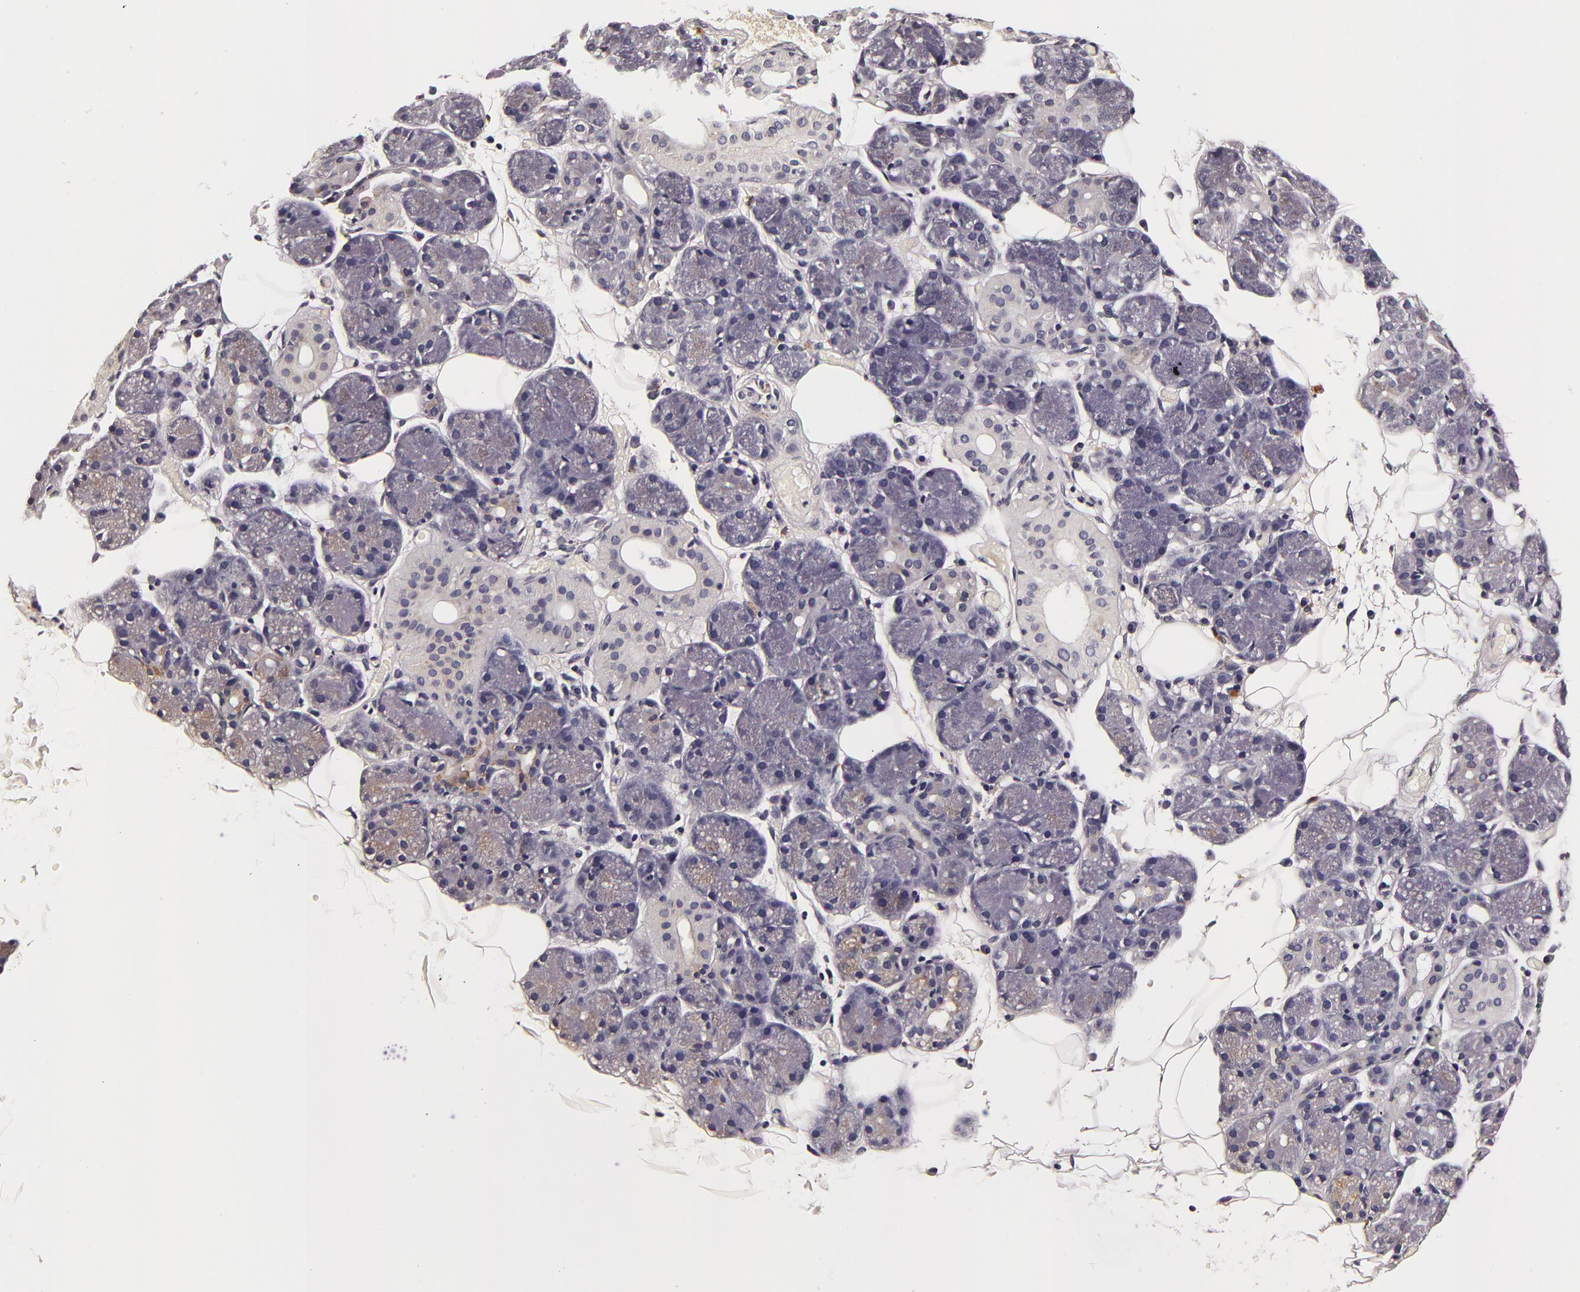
{"staining": {"intensity": "negative", "quantity": "none", "location": "none"}, "tissue": "salivary gland", "cell_type": "Glandular cells", "image_type": "normal", "snomed": [{"axis": "morphology", "description": "Normal tissue, NOS"}, {"axis": "topography", "description": "Salivary gland"}], "caption": "The photomicrograph displays no significant expression in glandular cells of salivary gland.", "gene": "LGALS3BP", "patient": {"sex": "male", "age": 54}}